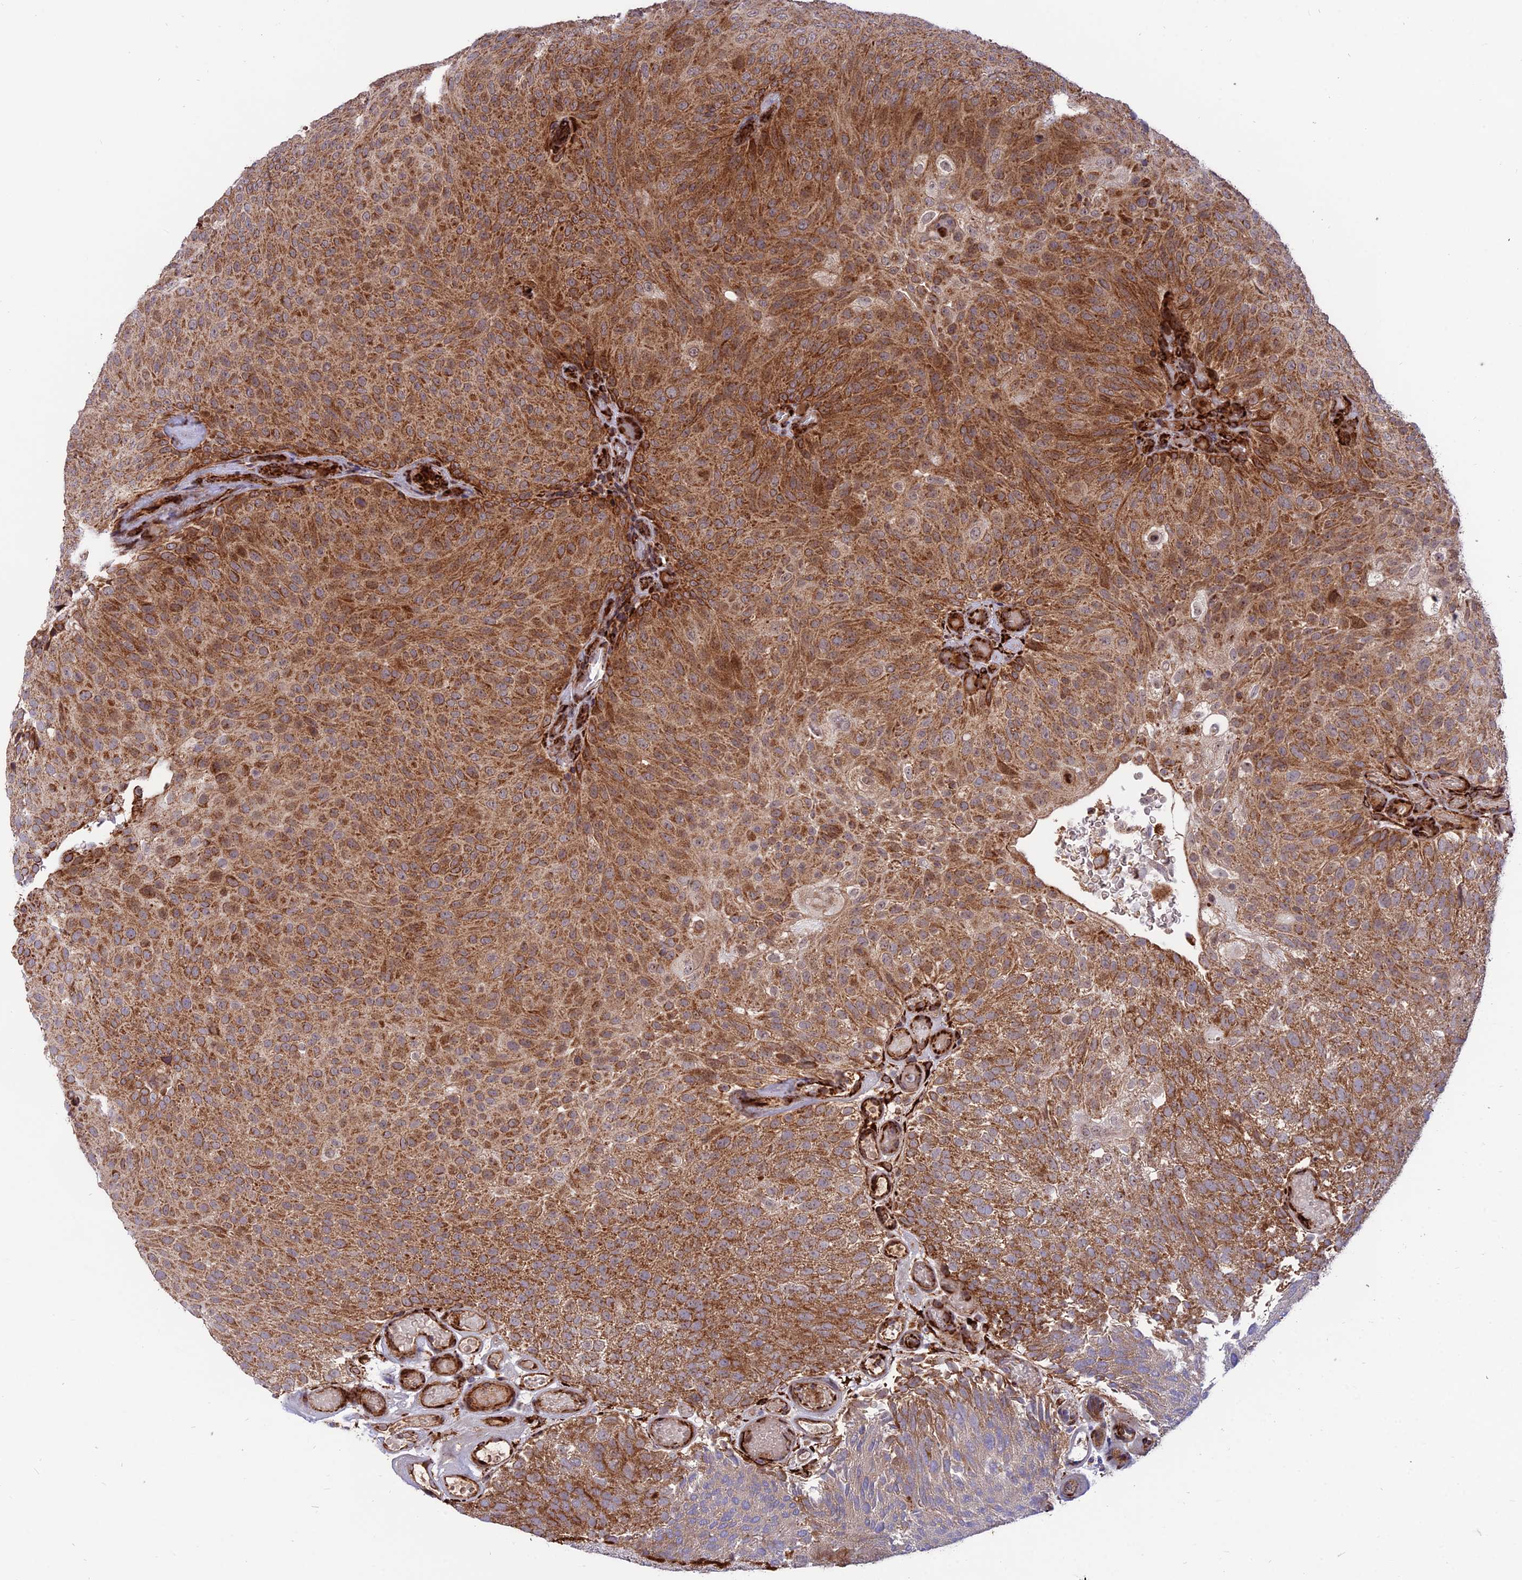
{"staining": {"intensity": "strong", "quantity": ">75%", "location": "cytoplasmic/membranous"}, "tissue": "urothelial cancer", "cell_type": "Tumor cells", "image_type": "cancer", "snomed": [{"axis": "morphology", "description": "Urothelial carcinoma, Low grade"}, {"axis": "topography", "description": "Urinary bladder"}], "caption": "A brown stain highlights strong cytoplasmic/membranous staining of a protein in human urothelial cancer tumor cells.", "gene": "CRTAP", "patient": {"sex": "male", "age": 78}}